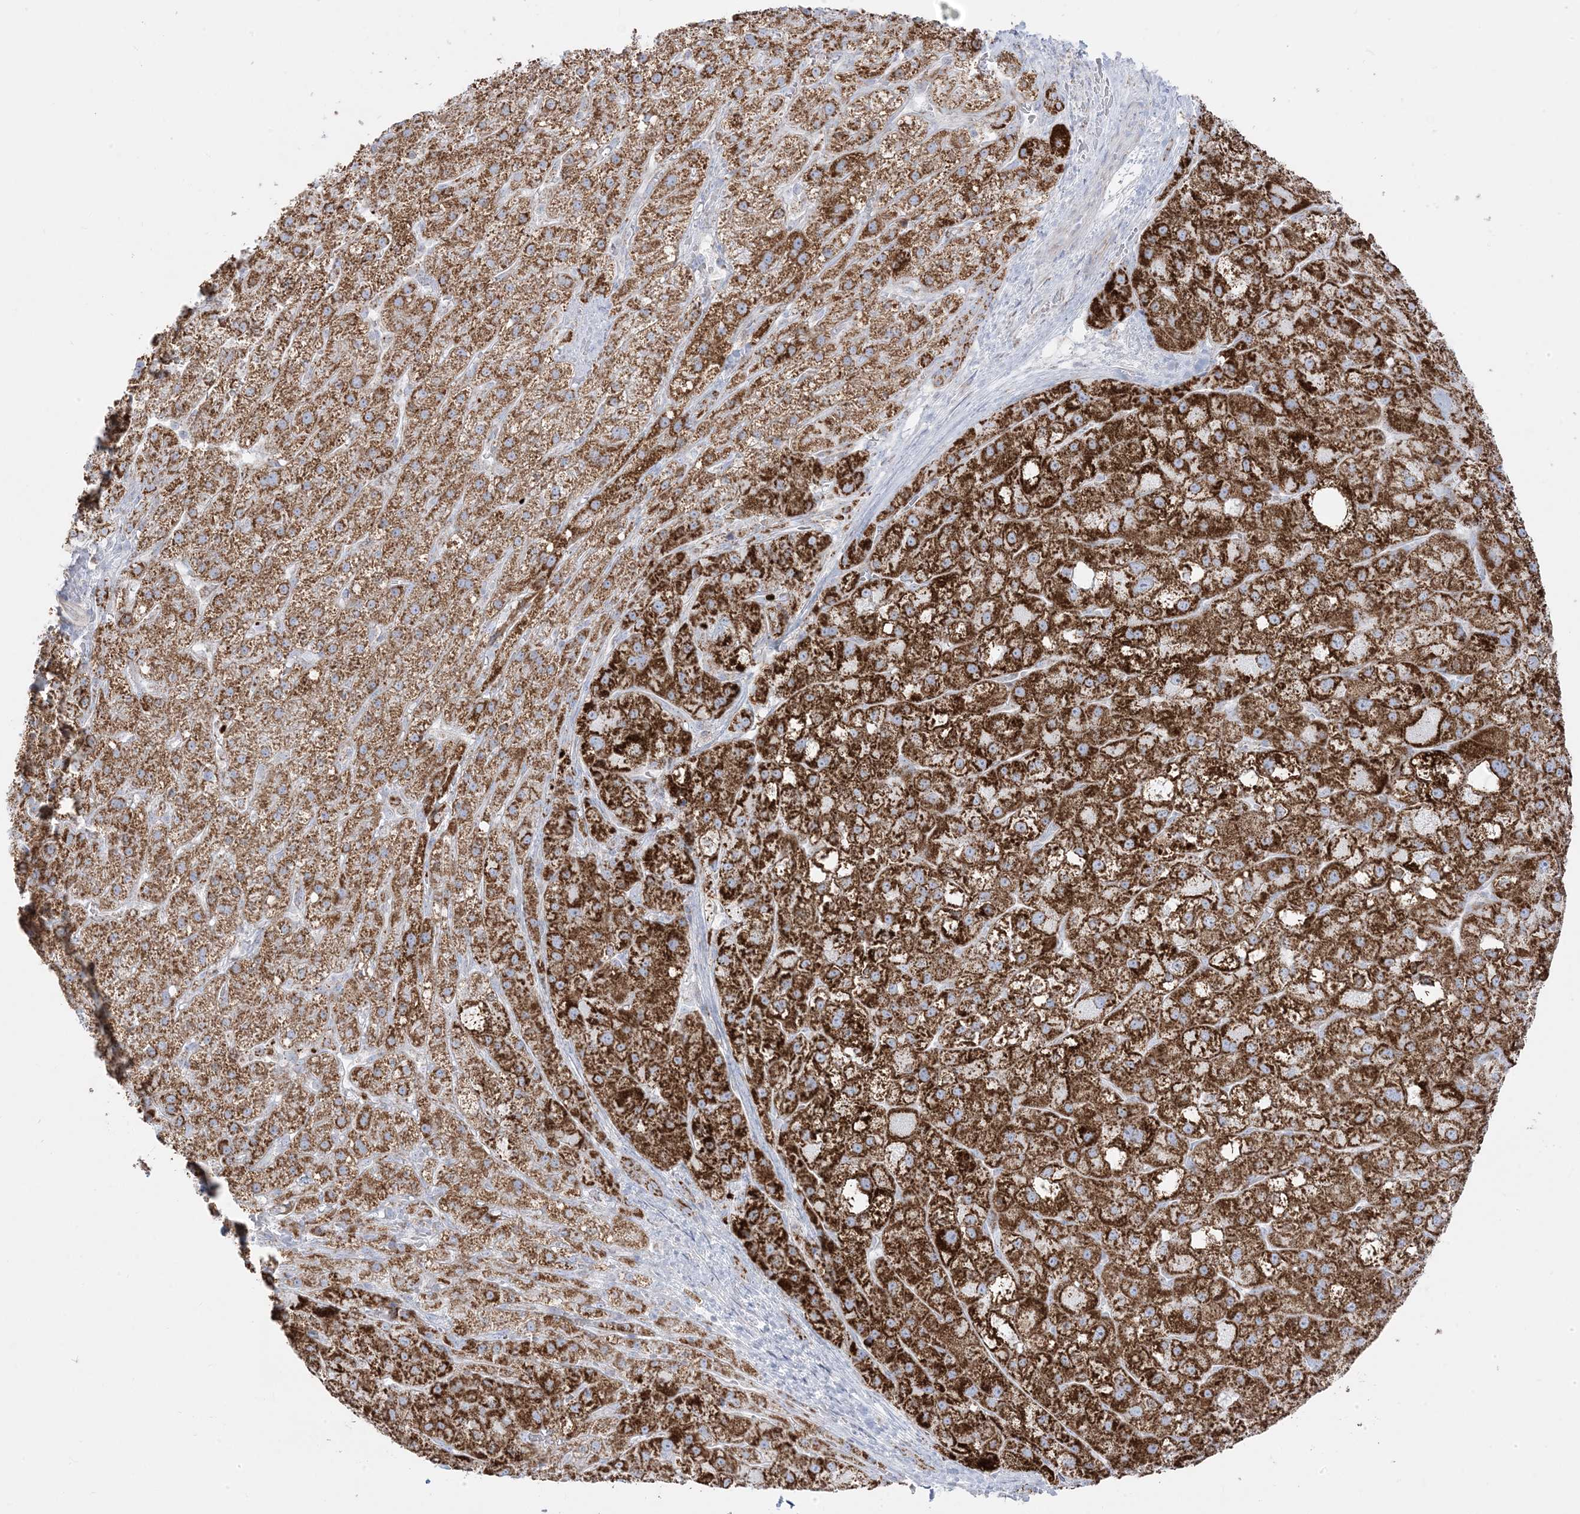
{"staining": {"intensity": "strong", "quantity": ">75%", "location": "cytoplasmic/membranous"}, "tissue": "liver cancer", "cell_type": "Tumor cells", "image_type": "cancer", "snomed": [{"axis": "morphology", "description": "Carcinoma, Hepatocellular, NOS"}, {"axis": "topography", "description": "Liver"}], "caption": "This histopathology image reveals hepatocellular carcinoma (liver) stained with immunohistochemistry to label a protein in brown. The cytoplasmic/membranous of tumor cells show strong positivity for the protein. Nuclei are counter-stained blue.", "gene": "PCCB", "patient": {"sex": "male", "age": 57}}